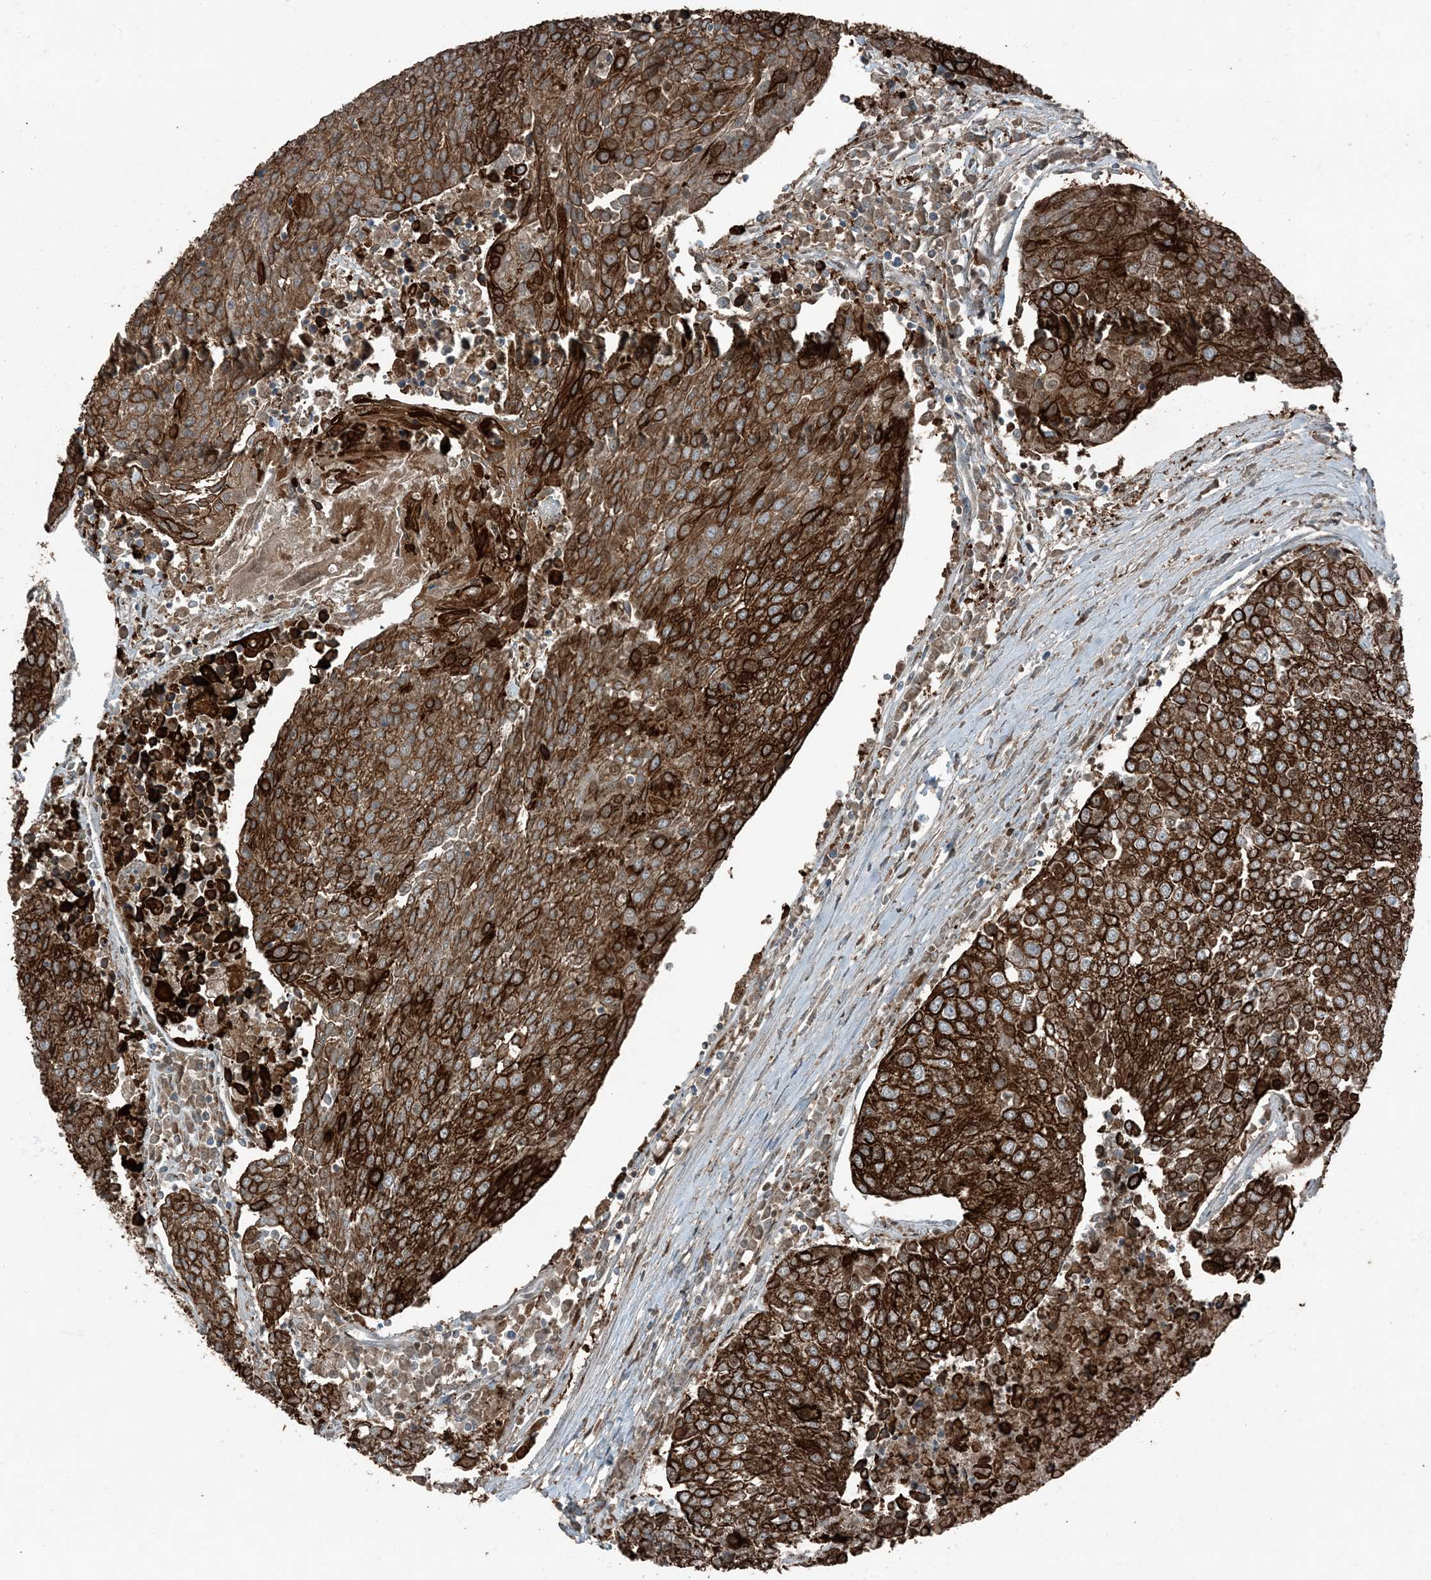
{"staining": {"intensity": "strong", "quantity": ">75%", "location": "cytoplasmic/membranous"}, "tissue": "urothelial cancer", "cell_type": "Tumor cells", "image_type": "cancer", "snomed": [{"axis": "morphology", "description": "Urothelial carcinoma, High grade"}, {"axis": "topography", "description": "Urinary bladder"}], "caption": "Urothelial carcinoma (high-grade) was stained to show a protein in brown. There is high levels of strong cytoplasmic/membranous expression in about >75% of tumor cells.", "gene": "TADA2B", "patient": {"sex": "female", "age": 85}}